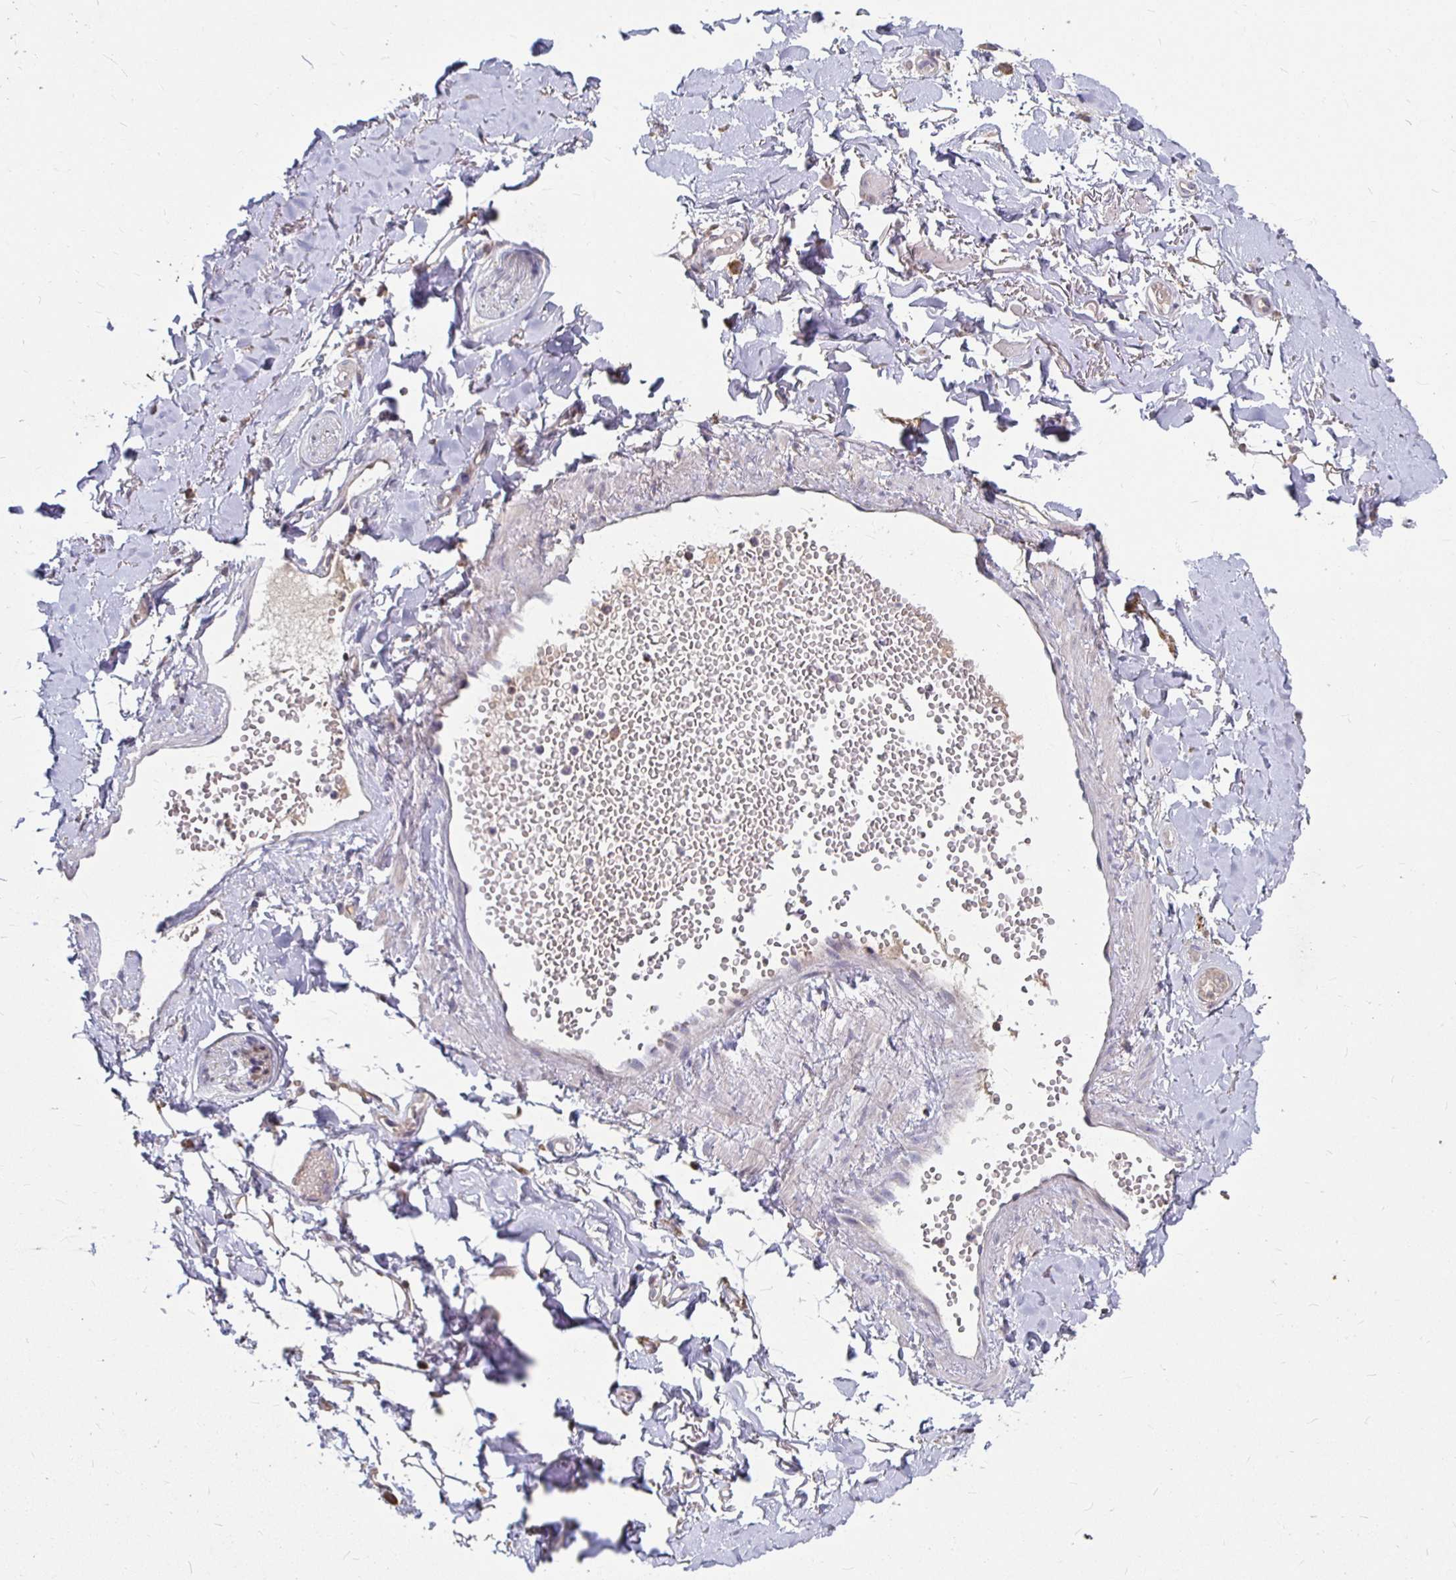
{"staining": {"intensity": "negative", "quantity": "none", "location": "none"}, "tissue": "adipose tissue", "cell_type": "Adipocytes", "image_type": "normal", "snomed": [{"axis": "morphology", "description": "Normal tissue, NOS"}, {"axis": "topography", "description": "Anal"}, {"axis": "topography", "description": "Peripheral nerve tissue"}], "caption": "There is no significant staining in adipocytes of adipose tissue. The staining is performed using DAB brown chromogen with nuclei counter-stained in using hematoxylin.", "gene": "RNF144B", "patient": {"sex": "male", "age": 78}}